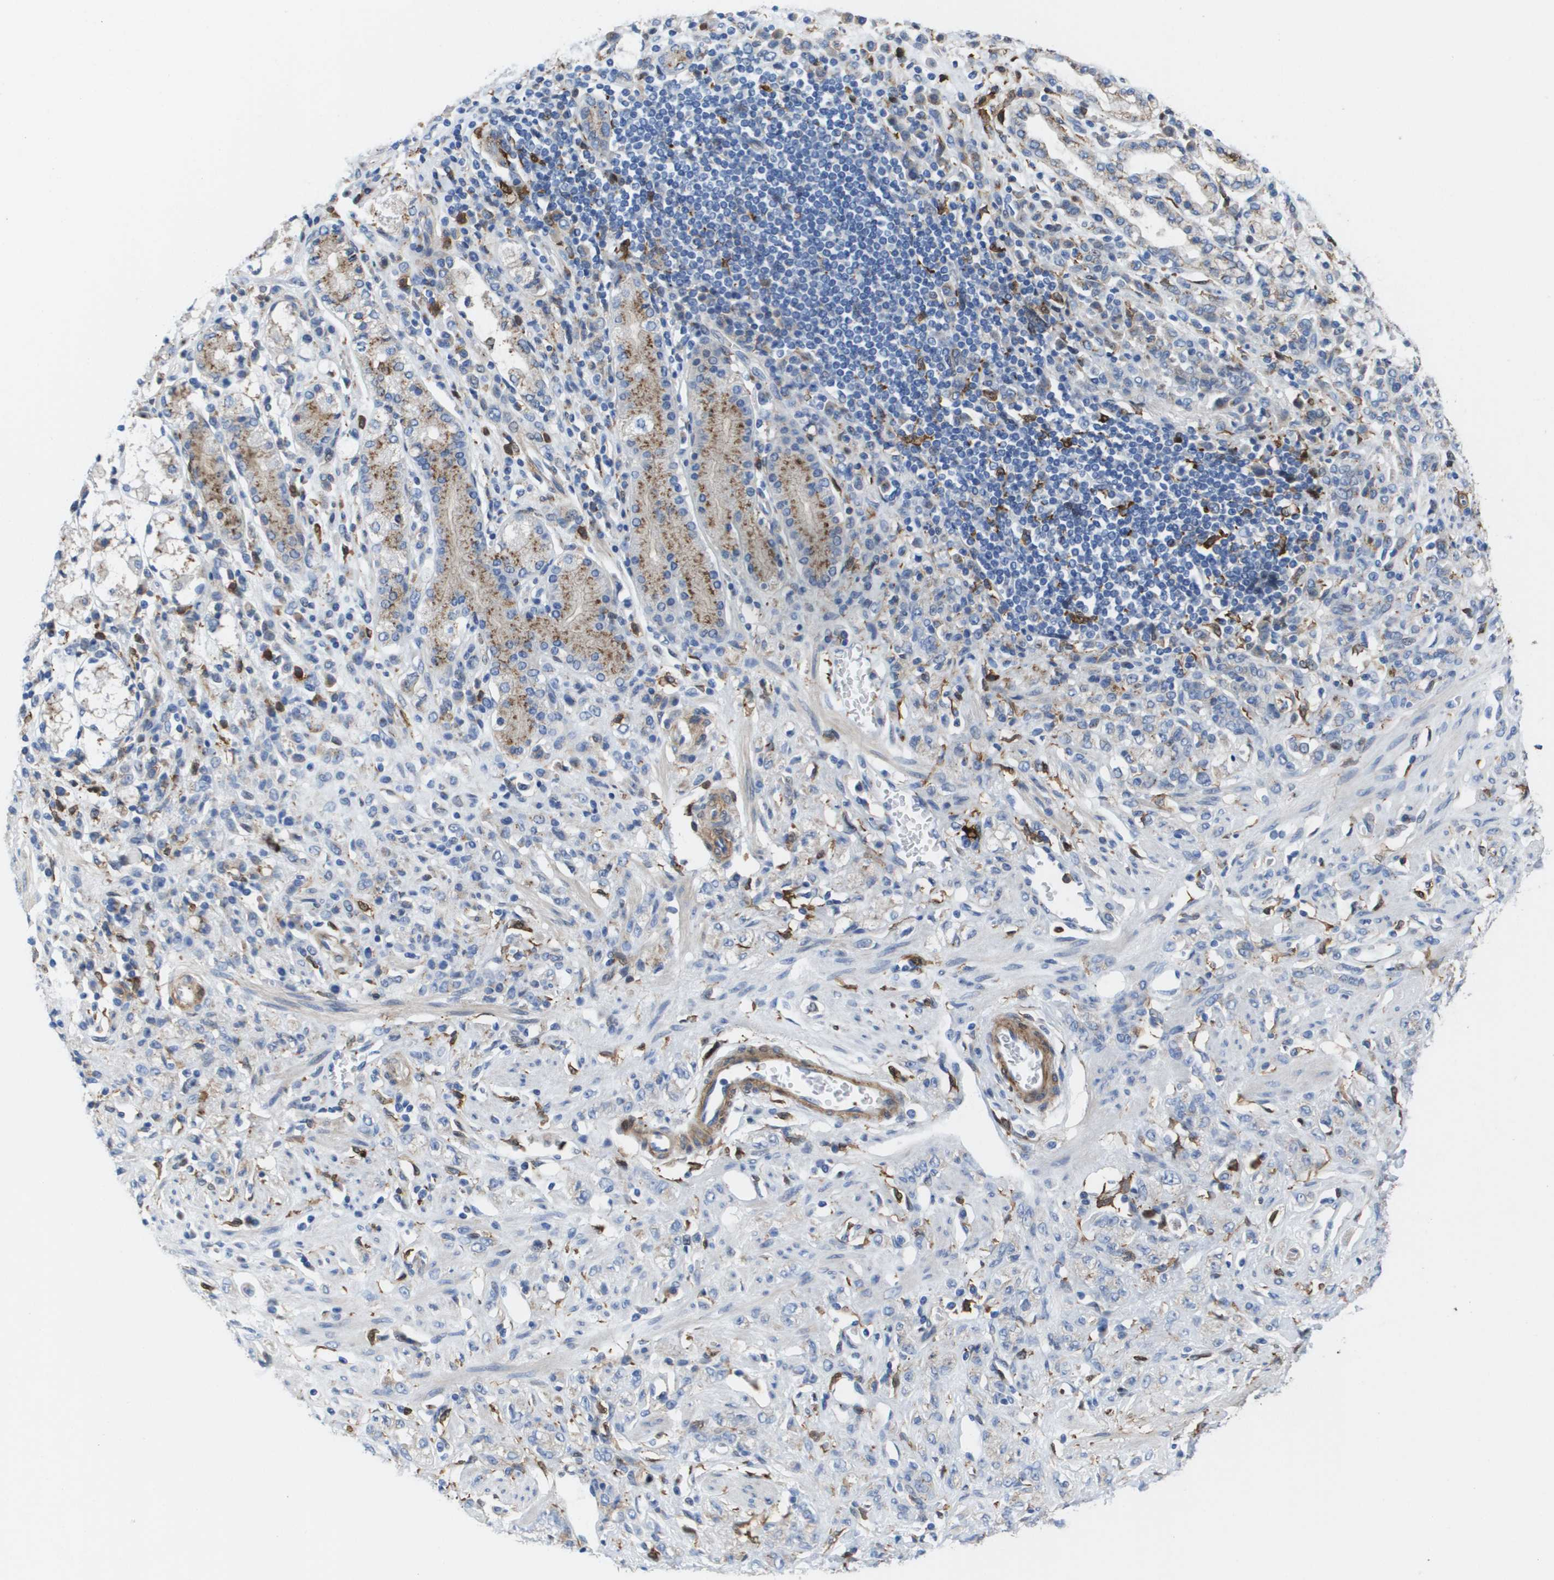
{"staining": {"intensity": "weak", "quantity": "<25%", "location": "cytoplasmic/membranous"}, "tissue": "stomach cancer", "cell_type": "Tumor cells", "image_type": "cancer", "snomed": [{"axis": "morphology", "description": "Normal tissue, NOS"}, {"axis": "morphology", "description": "Adenocarcinoma, NOS"}, {"axis": "topography", "description": "Stomach"}], "caption": "An image of stomach adenocarcinoma stained for a protein exhibits no brown staining in tumor cells.", "gene": "SLC37A2", "patient": {"sex": "male", "age": 82}}